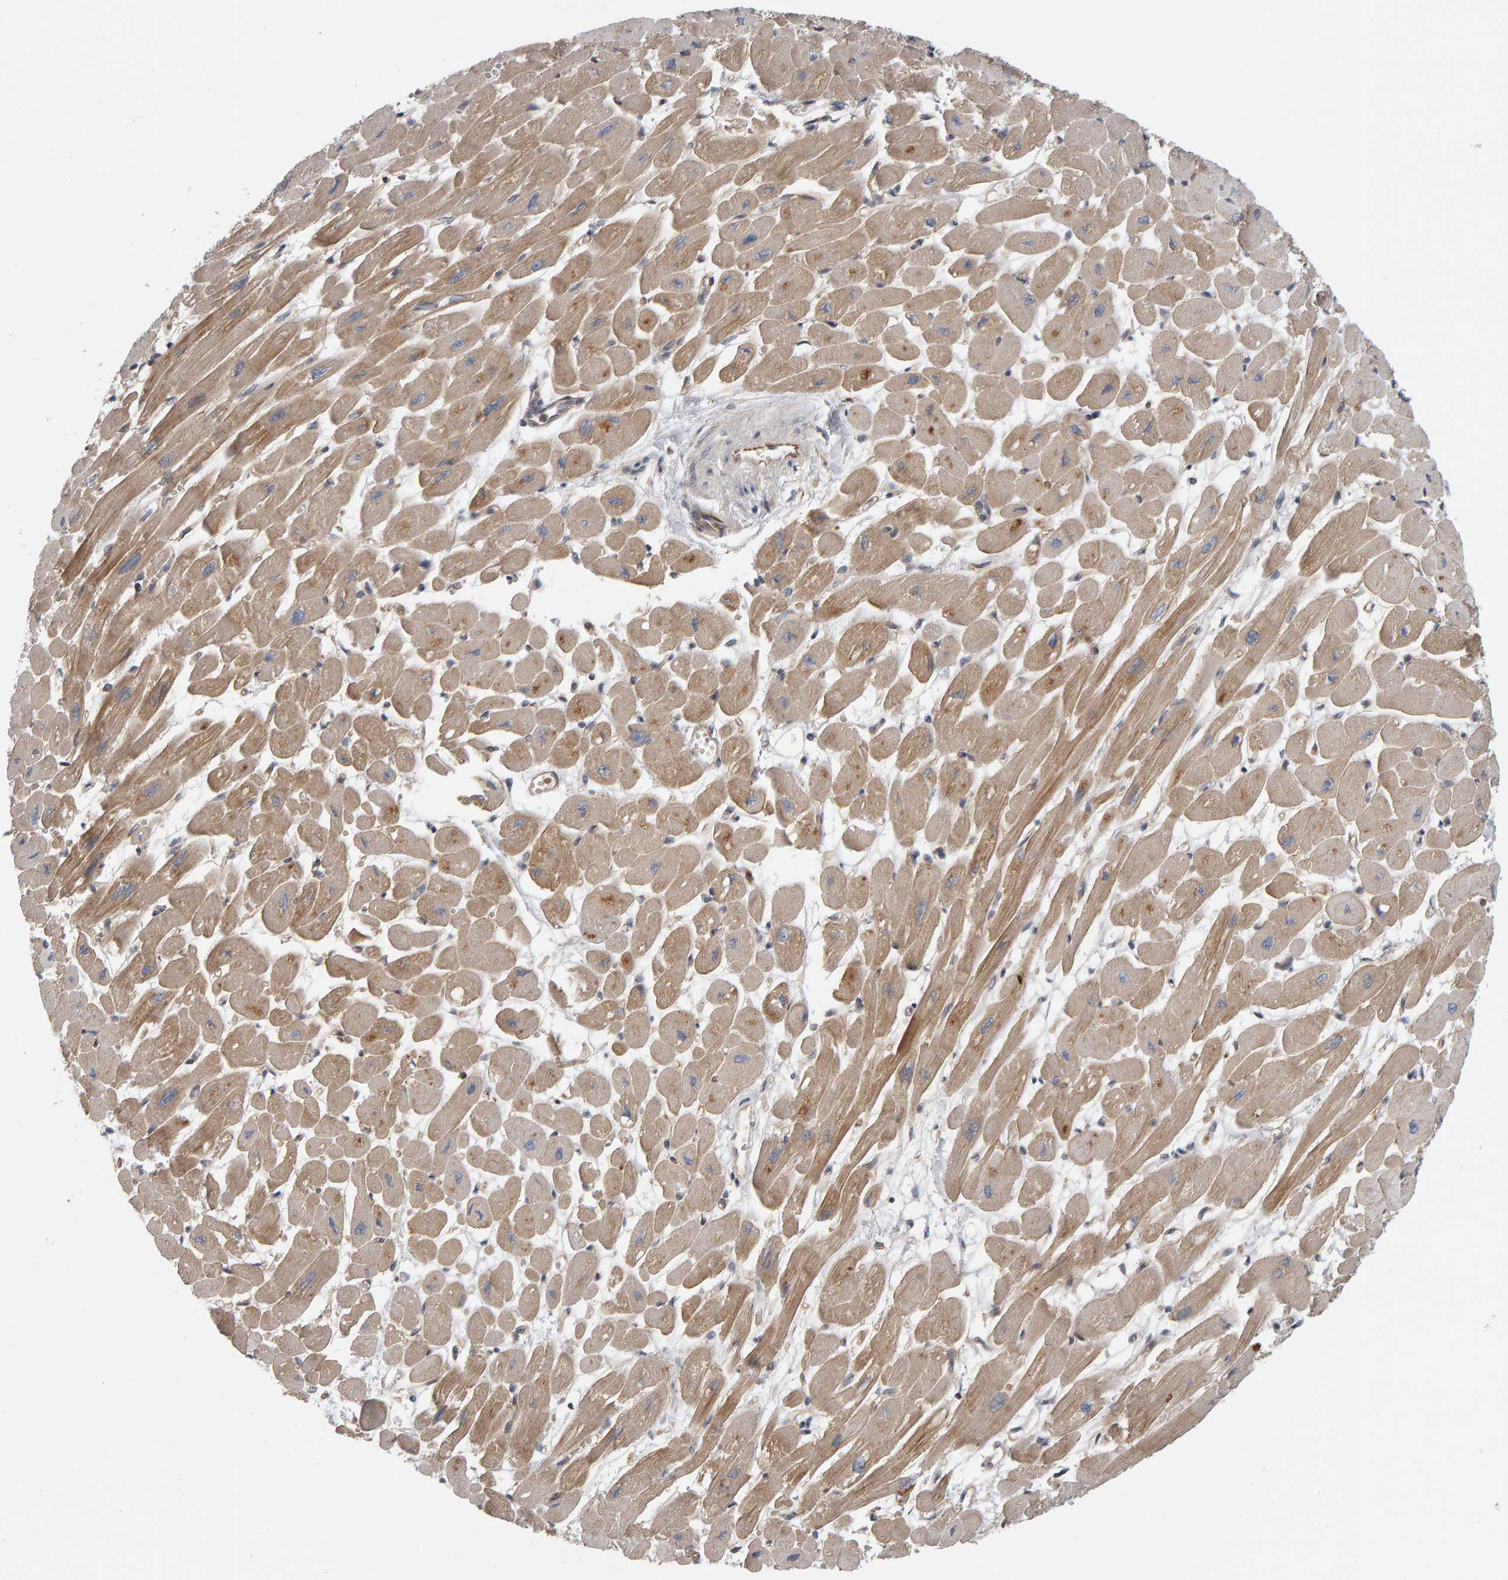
{"staining": {"intensity": "moderate", "quantity": ">75%", "location": "cytoplasmic/membranous"}, "tissue": "heart muscle", "cell_type": "Cardiomyocytes", "image_type": "normal", "snomed": [{"axis": "morphology", "description": "Normal tissue, NOS"}, {"axis": "topography", "description": "Heart"}], "caption": "Immunohistochemical staining of unremarkable human heart muscle reveals moderate cytoplasmic/membranous protein staining in about >75% of cardiomyocytes.", "gene": "C9orf72", "patient": {"sex": "female", "age": 54}}